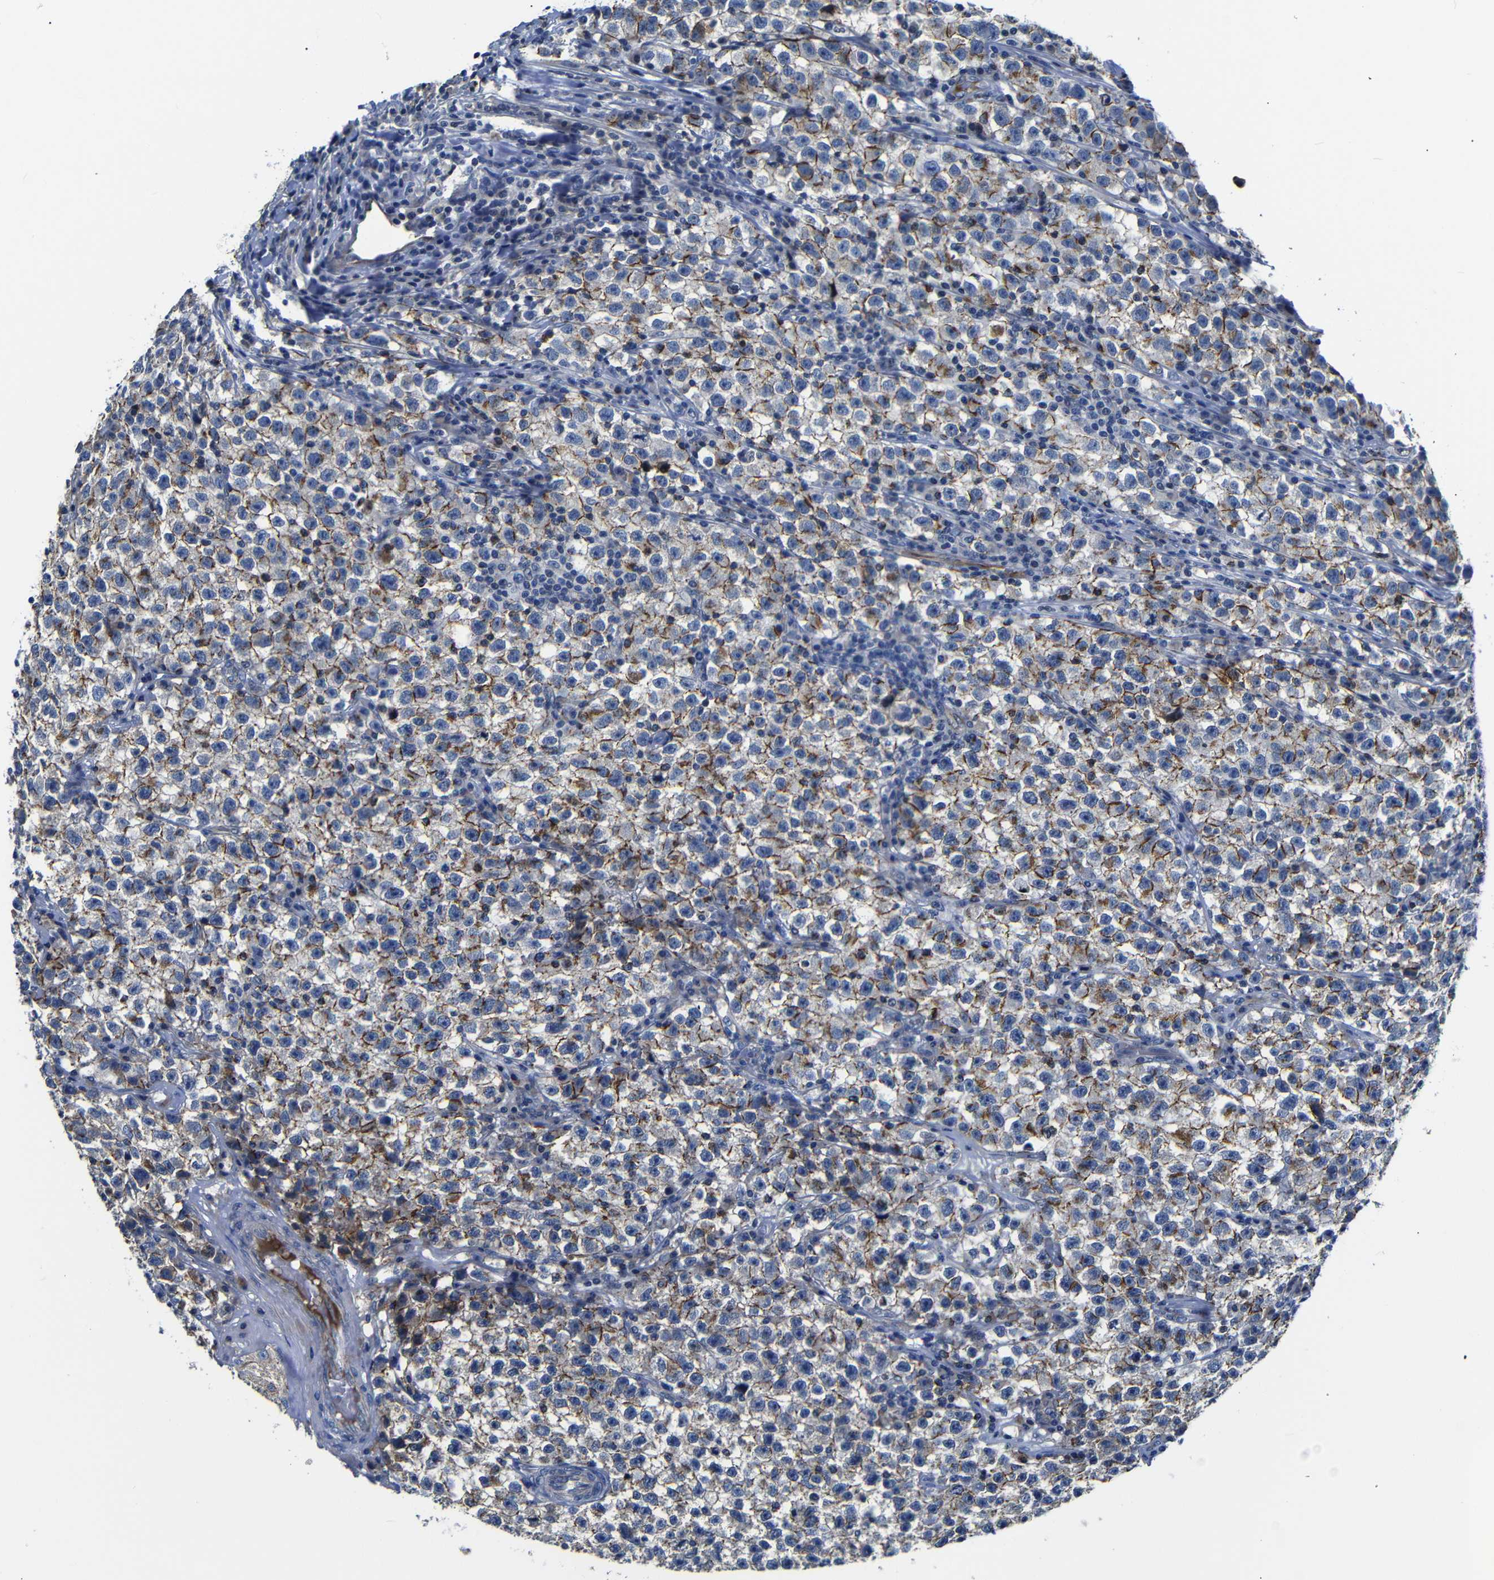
{"staining": {"intensity": "moderate", "quantity": "25%-75%", "location": "cytoplasmic/membranous"}, "tissue": "testis cancer", "cell_type": "Tumor cells", "image_type": "cancer", "snomed": [{"axis": "morphology", "description": "Seminoma, NOS"}, {"axis": "topography", "description": "Testis"}], "caption": "Testis cancer (seminoma) stained for a protein (brown) exhibits moderate cytoplasmic/membranous positive positivity in approximately 25%-75% of tumor cells.", "gene": "AFDN", "patient": {"sex": "male", "age": 22}}